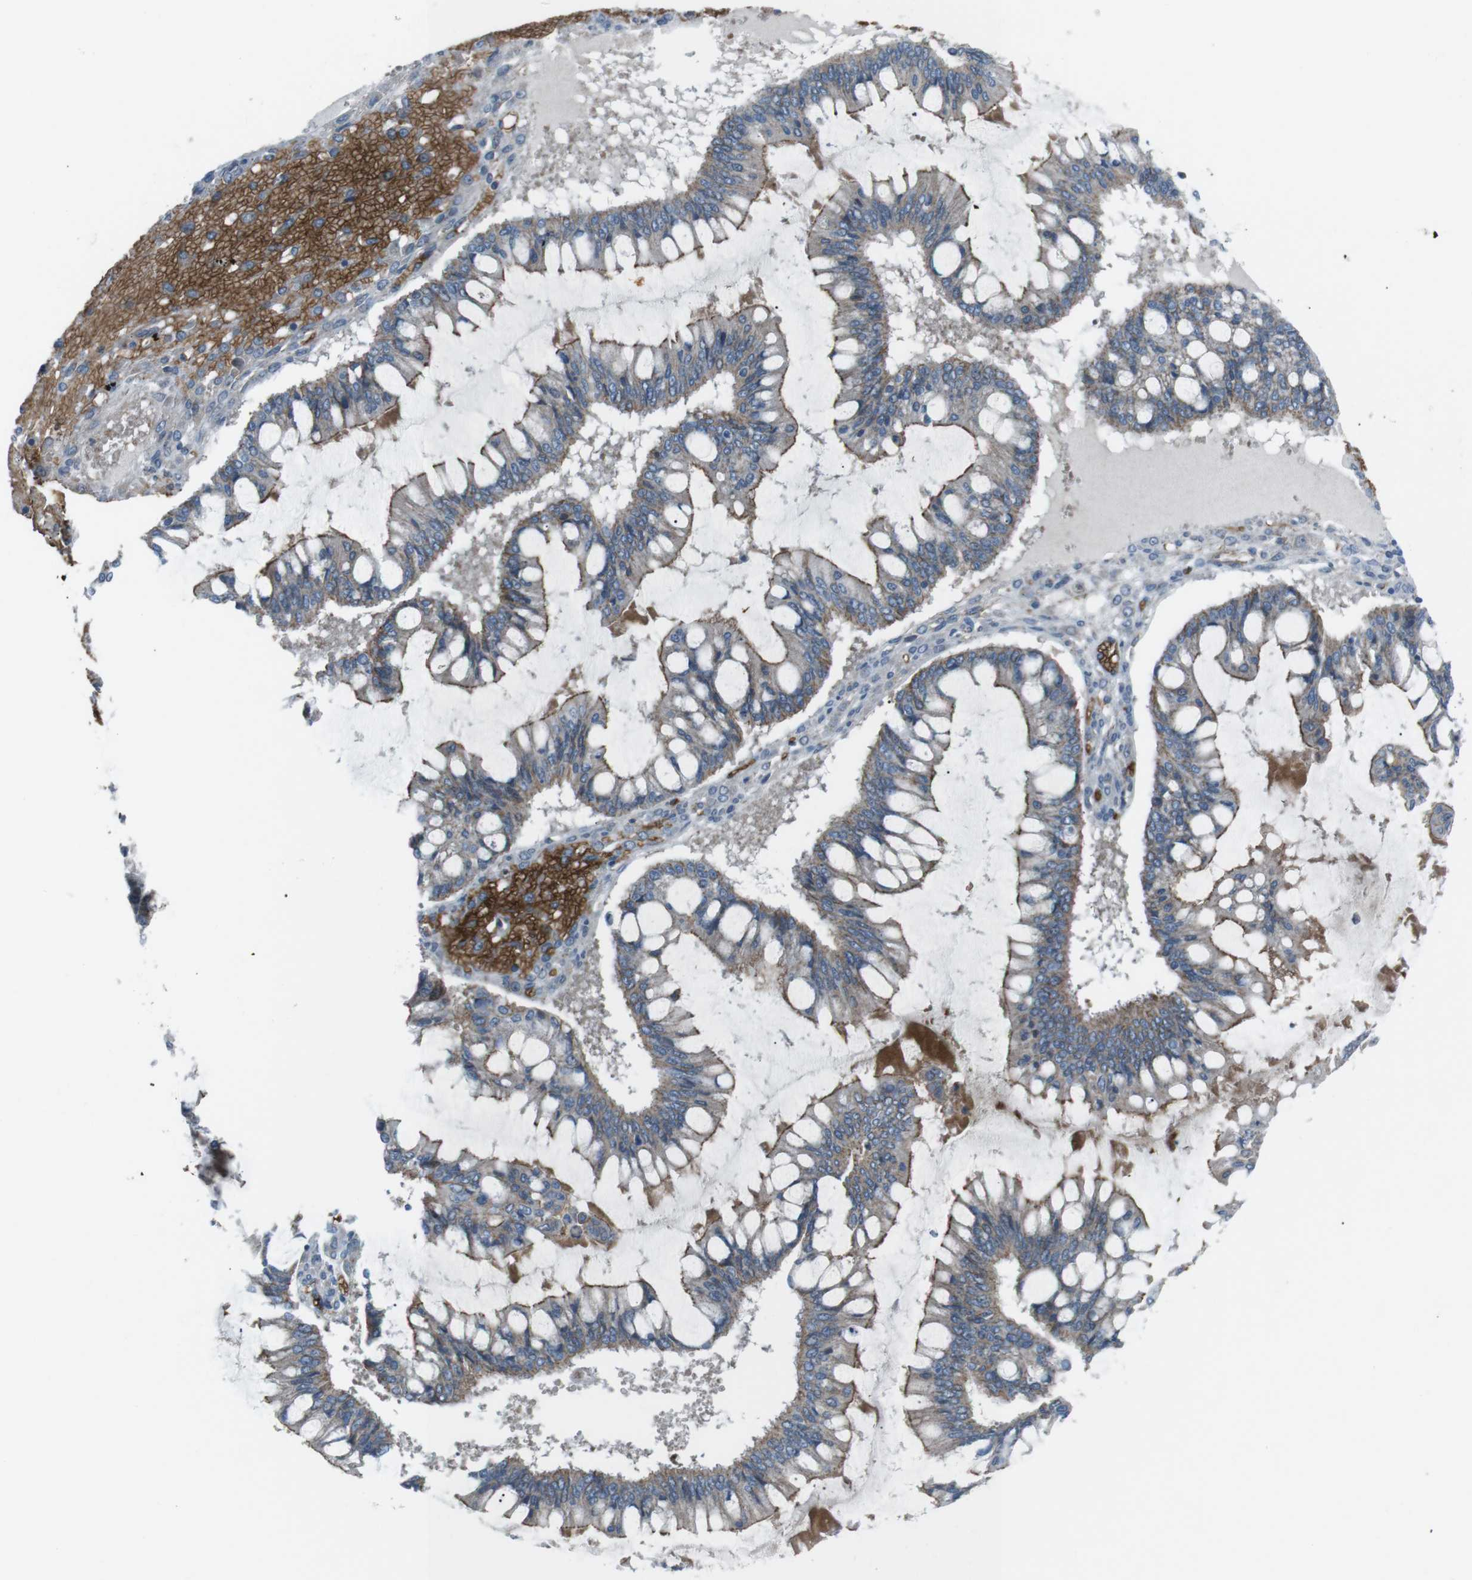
{"staining": {"intensity": "moderate", "quantity": "25%-75%", "location": "cytoplasmic/membranous"}, "tissue": "ovarian cancer", "cell_type": "Tumor cells", "image_type": "cancer", "snomed": [{"axis": "morphology", "description": "Cystadenocarcinoma, mucinous, NOS"}, {"axis": "topography", "description": "Ovary"}], "caption": "This micrograph displays mucinous cystadenocarcinoma (ovarian) stained with IHC to label a protein in brown. The cytoplasmic/membranous of tumor cells show moderate positivity for the protein. Nuclei are counter-stained blue.", "gene": "SPTA1", "patient": {"sex": "female", "age": 73}}